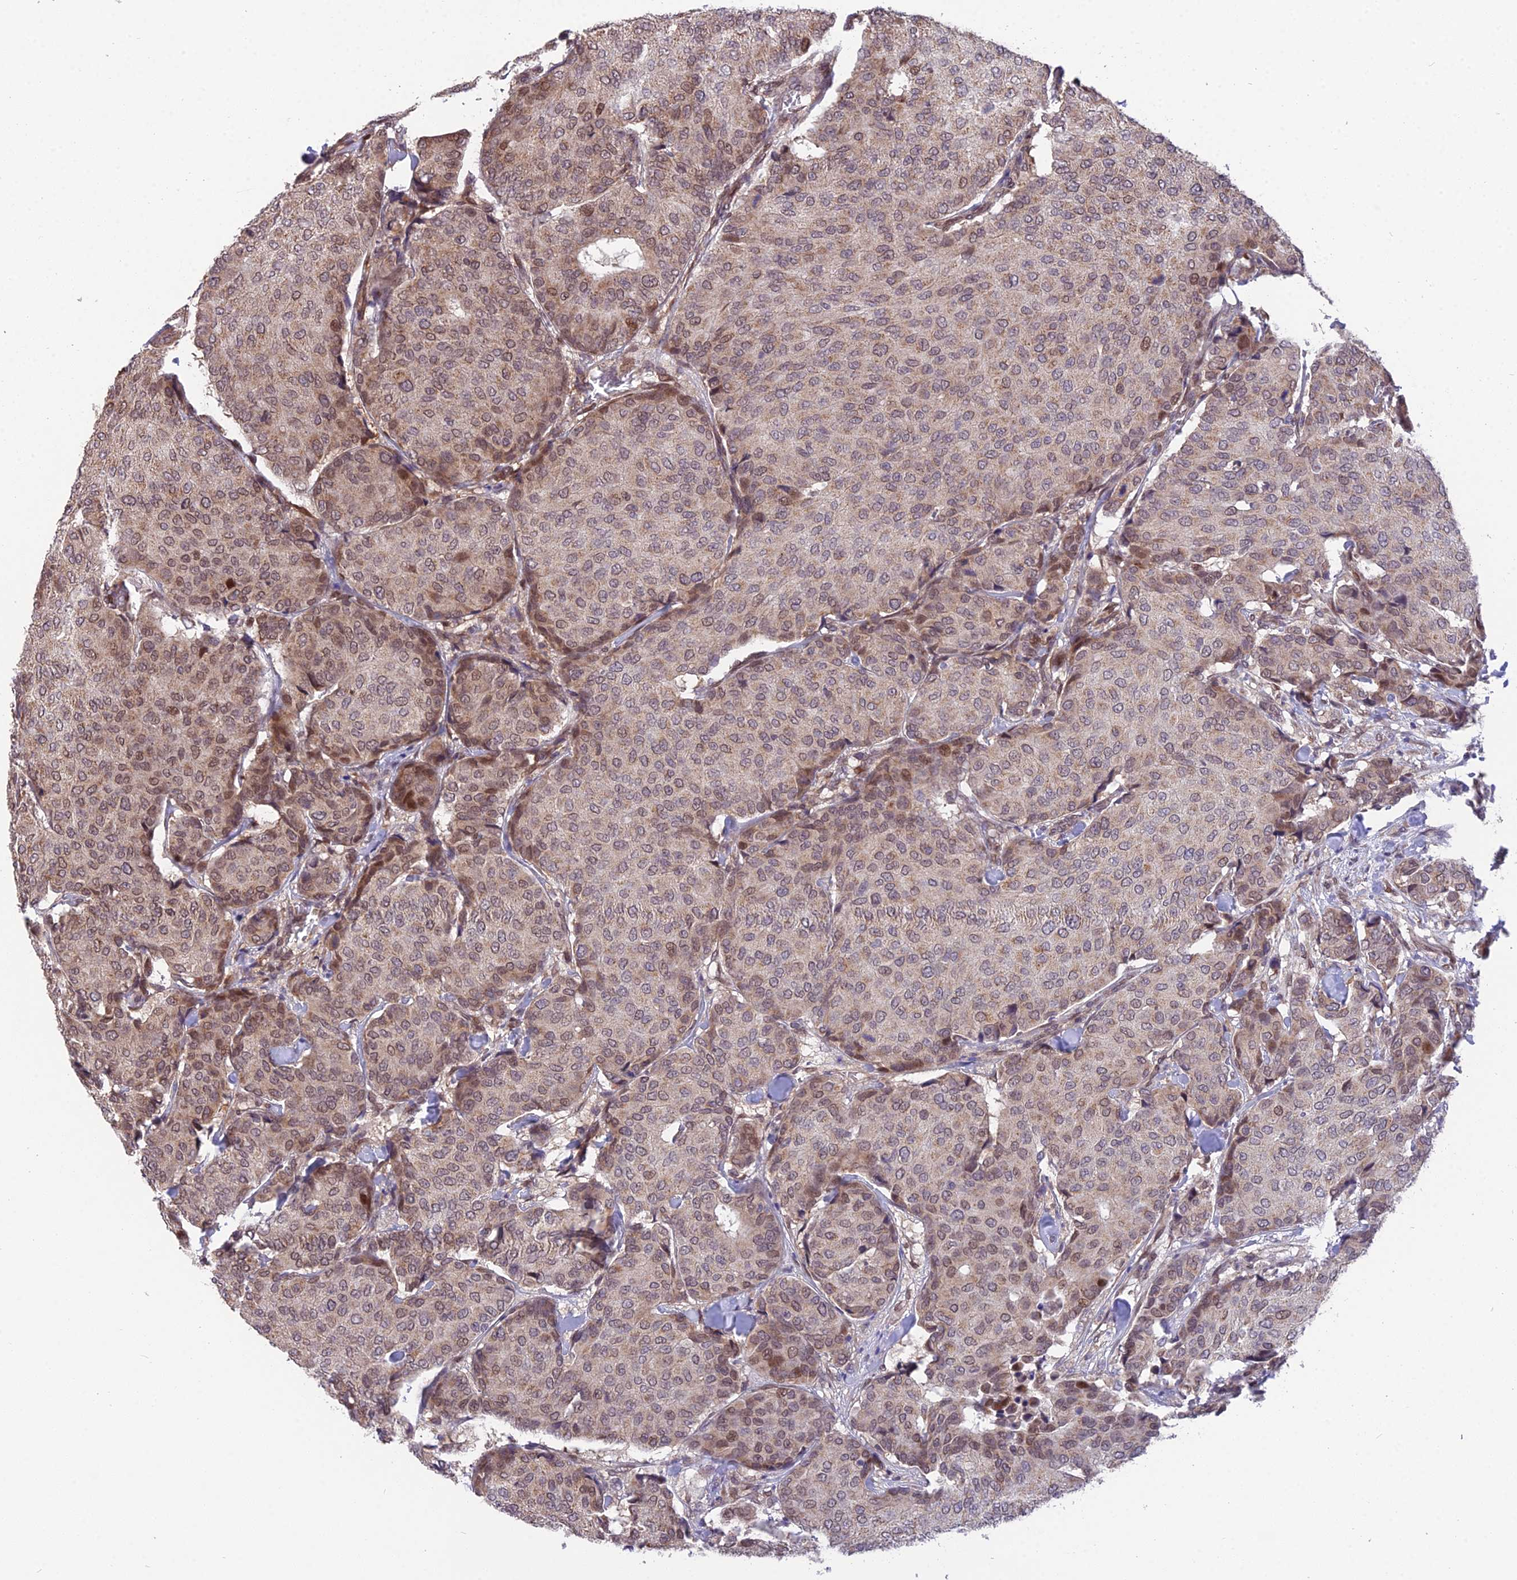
{"staining": {"intensity": "moderate", "quantity": "25%-75%", "location": "nuclear"}, "tissue": "breast cancer", "cell_type": "Tumor cells", "image_type": "cancer", "snomed": [{"axis": "morphology", "description": "Duct carcinoma"}, {"axis": "topography", "description": "Breast"}], "caption": "Immunohistochemistry (IHC) (DAB) staining of human breast cancer reveals moderate nuclear protein expression in about 25%-75% of tumor cells. The staining is performed using DAB (3,3'-diaminobenzidine) brown chromogen to label protein expression. The nuclei are counter-stained blue using hematoxylin.", "gene": "CYP2R1", "patient": {"sex": "female", "age": 75}}